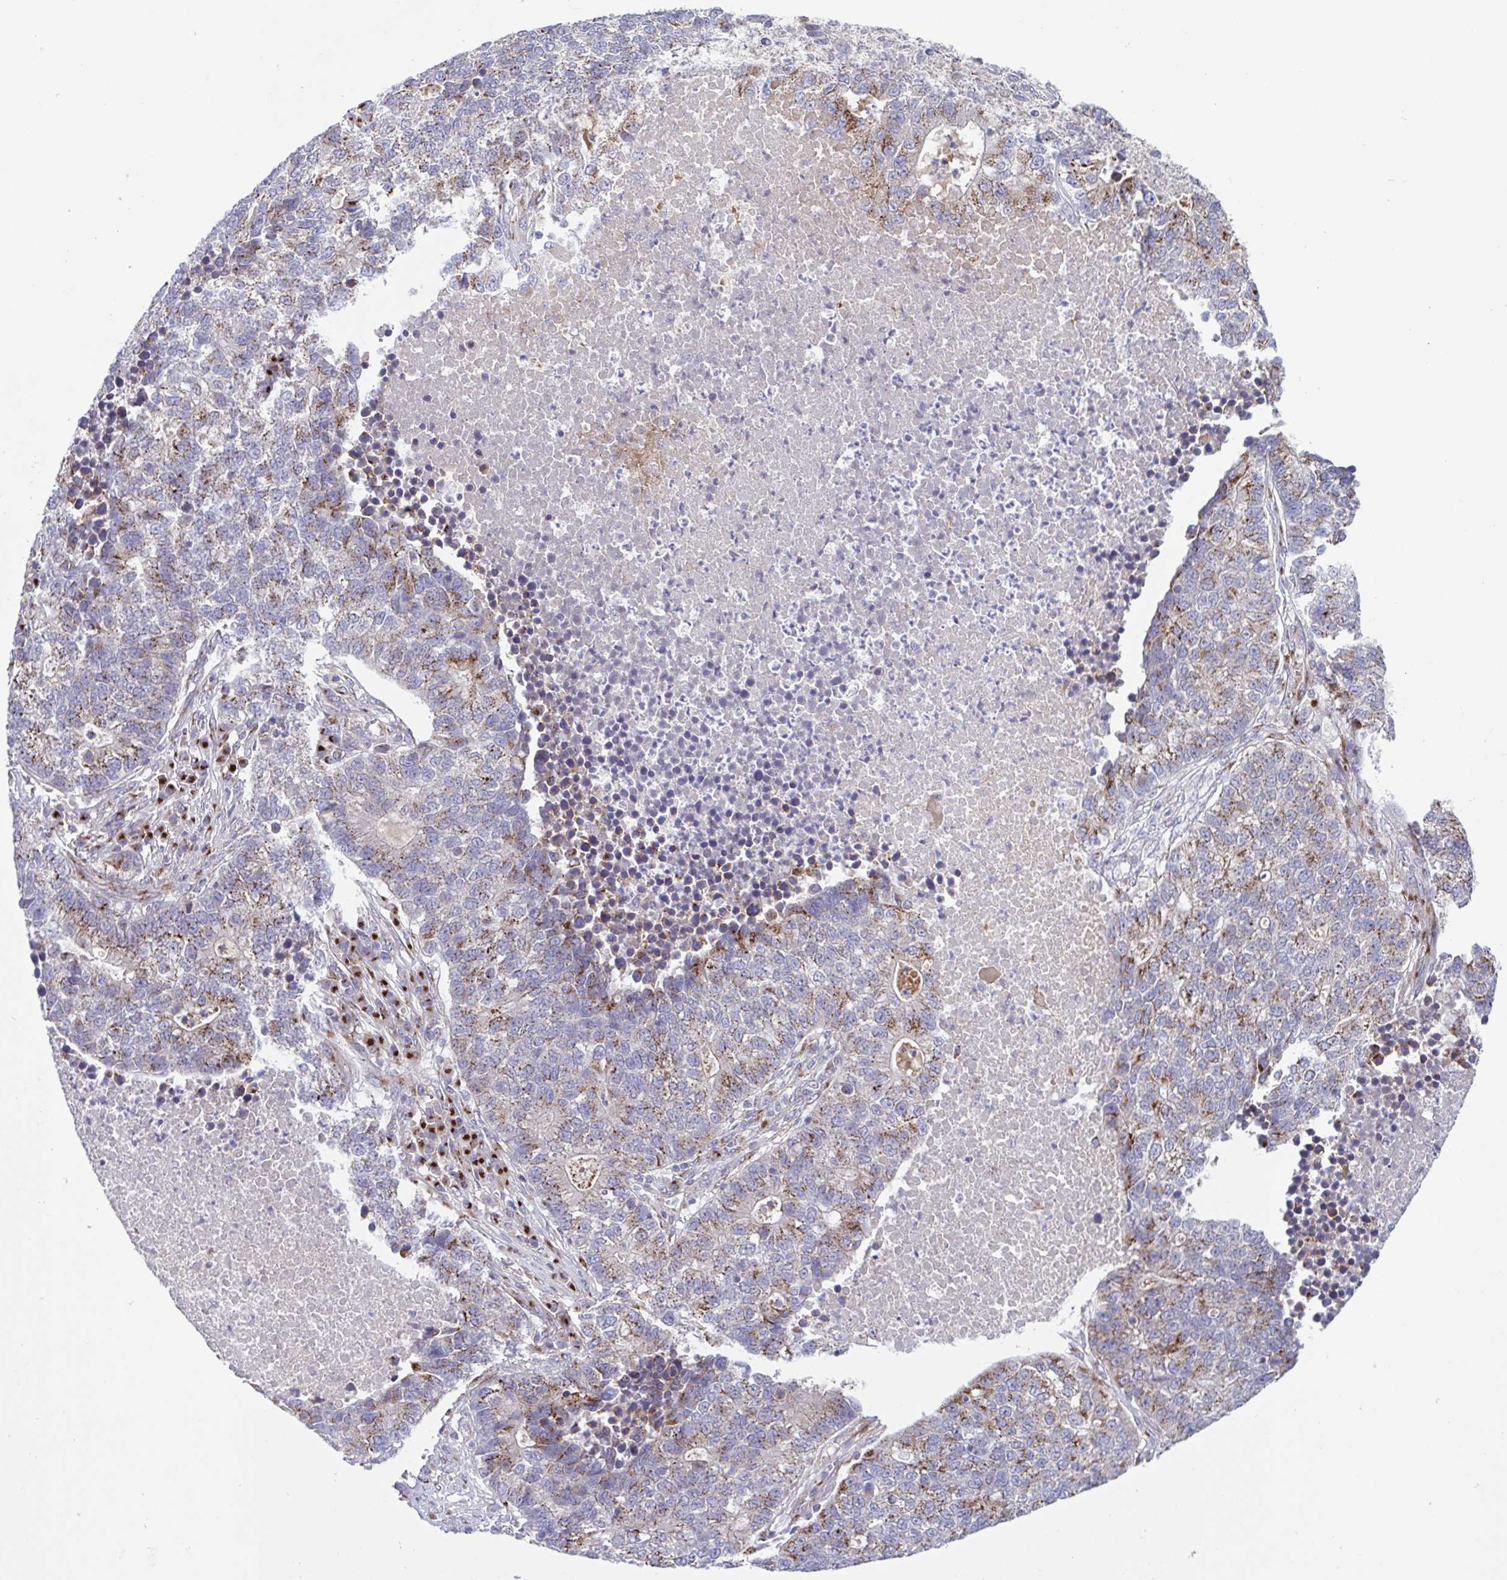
{"staining": {"intensity": "weak", "quantity": "25%-75%", "location": "cytoplasmic/membranous"}, "tissue": "lung cancer", "cell_type": "Tumor cells", "image_type": "cancer", "snomed": [{"axis": "morphology", "description": "Adenocarcinoma, NOS"}, {"axis": "topography", "description": "Lung"}], "caption": "Weak cytoplasmic/membranous positivity for a protein is appreciated in about 25%-75% of tumor cells of lung cancer (adenocarcinoma) using immunohistochemistry (IHC).", "gene": "COL17A1", "patient": {"sex": "male", "age": 57}}